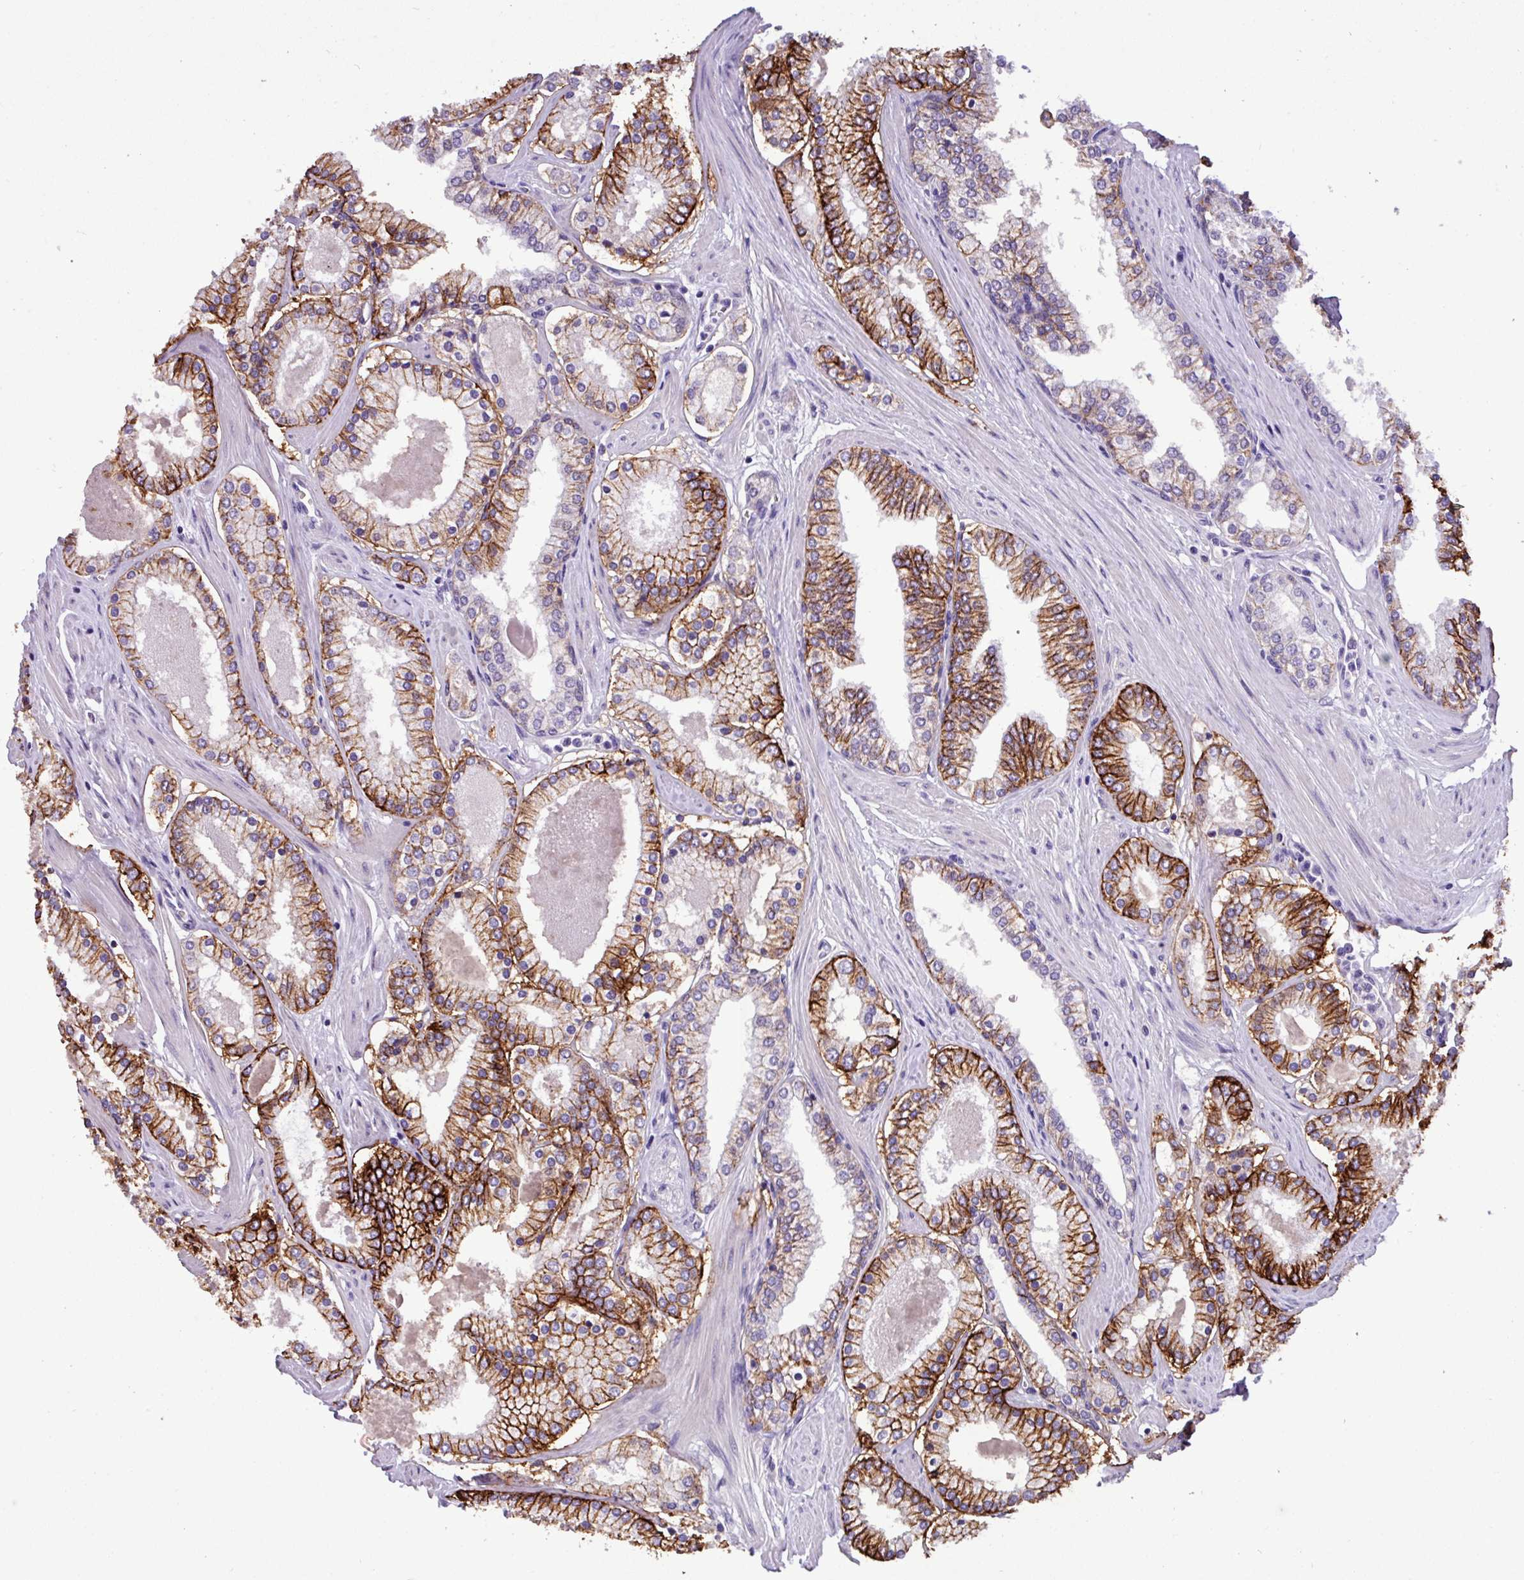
{"staining": {"intensity": "strong", "quantity": ">75%", "location": "cytoplasmic/membranous"}, "tissue": "prostate cancer", "cell_type": "Tumor cells", "image_type": "cancer", "snomed": [{"axis": "morphology", "description": "Adenocarcinoma, Low grade"}, {"axis": "topography", "description": "Prostate"}], "caption": "Low-grade adenocarcinoma (prostate) stained for a protein reveals strong cytoplasmic/membranous positivity in tumor cells. The staining was performed using DAB (3,3'-diaminobenzidine), with brown indicating positive protein expression. Nuclei are stained blue with hematoxylin.", "gene": "EPCAM", "patient": {"sex": "male", "age": 42}}